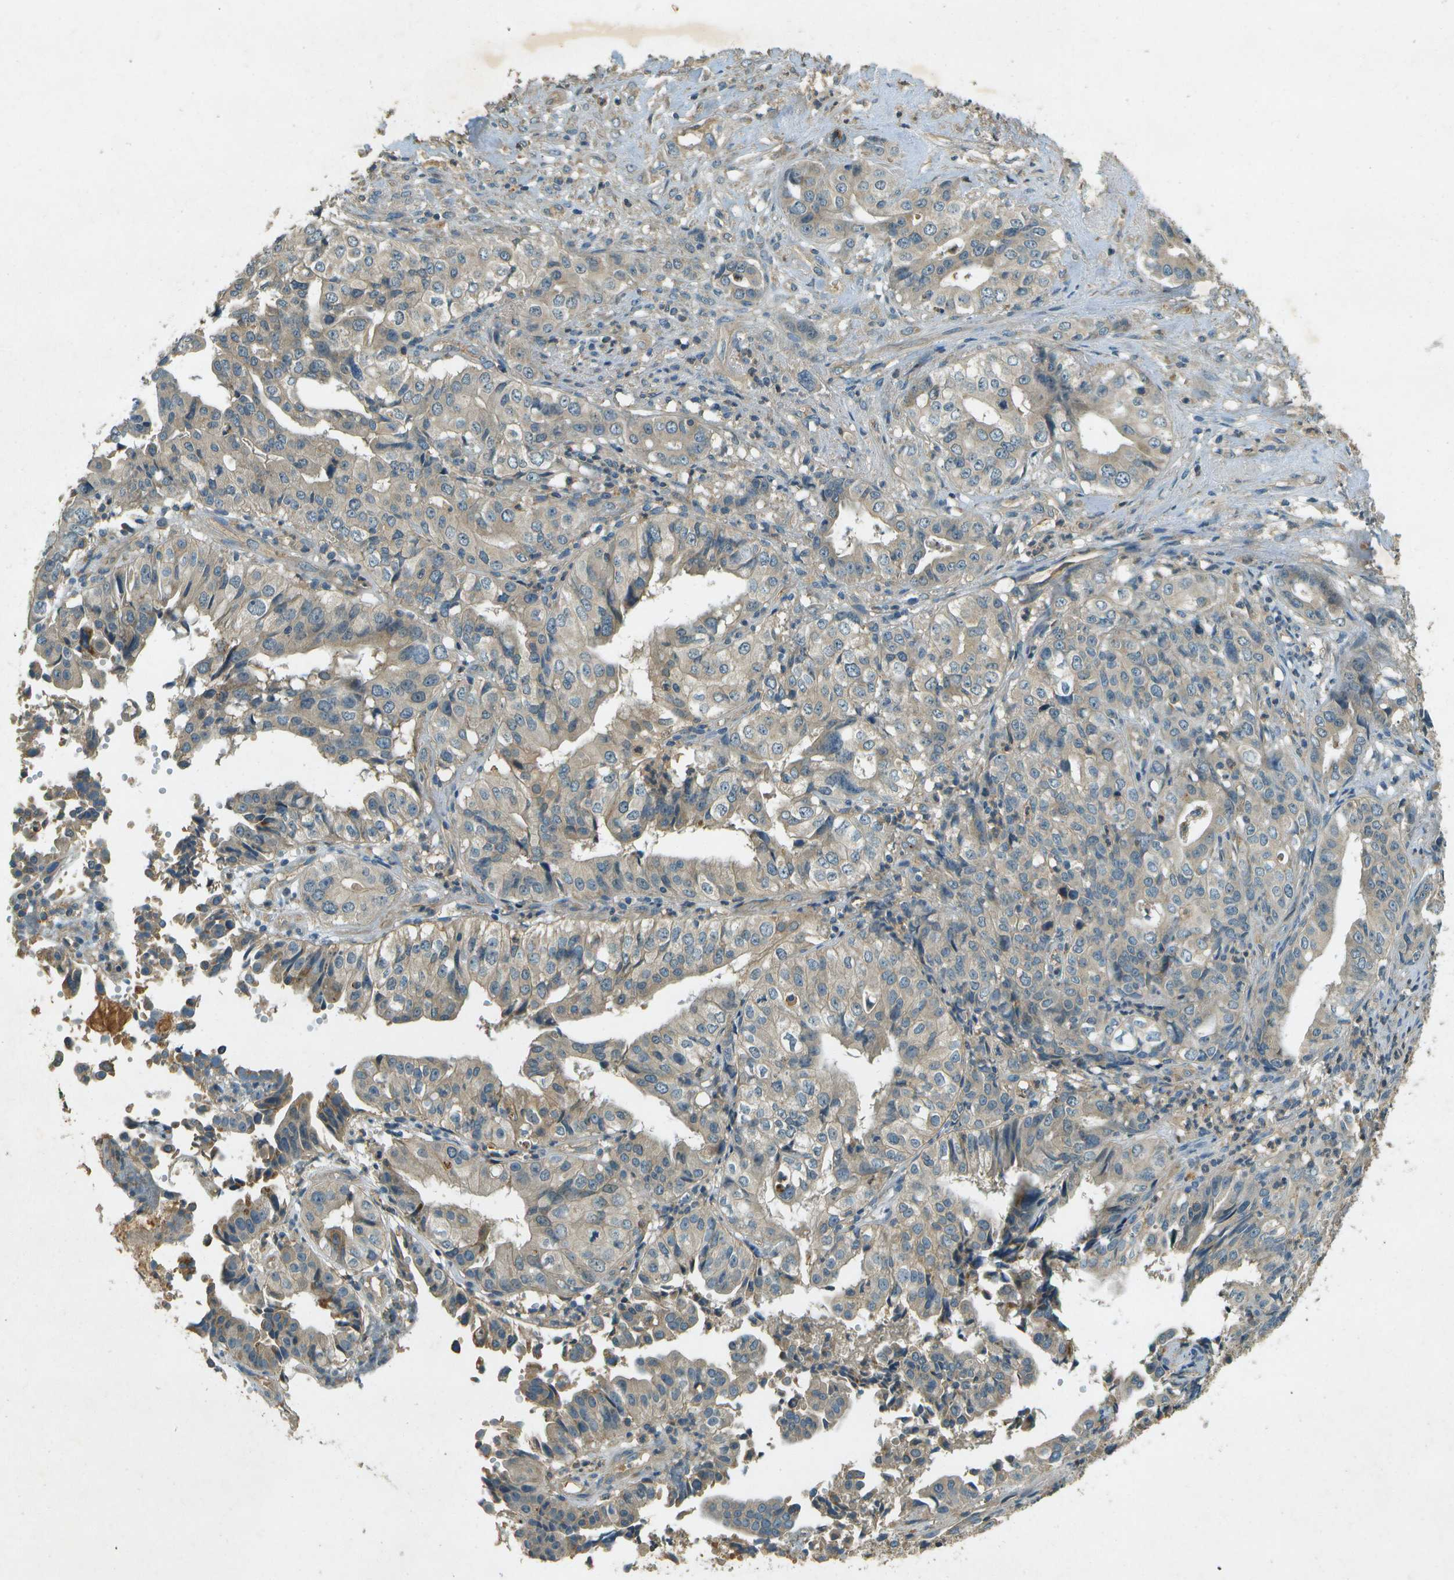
{"staining": {"intensity": "moderate", "quantity": "<25%", "location": "cytoplasmic/membranous"}, "tissue": "liver cancer", "cell_type": "Tumor cells", "image_type": "cancer", "snomed": [{"axis": "morphology", "description": "Cholangiocarcinoma"}, {"axis": "topography", "description": "Liver"}], "caption": "Human liver cholangiocarcinoma stained for a protein (brown) reveals moderate cytoplasmic/membranous positive positivity in about <25% of tumor cells.", "gene": "NUDT4", "patient": {"sex": "female", "age": 61}}